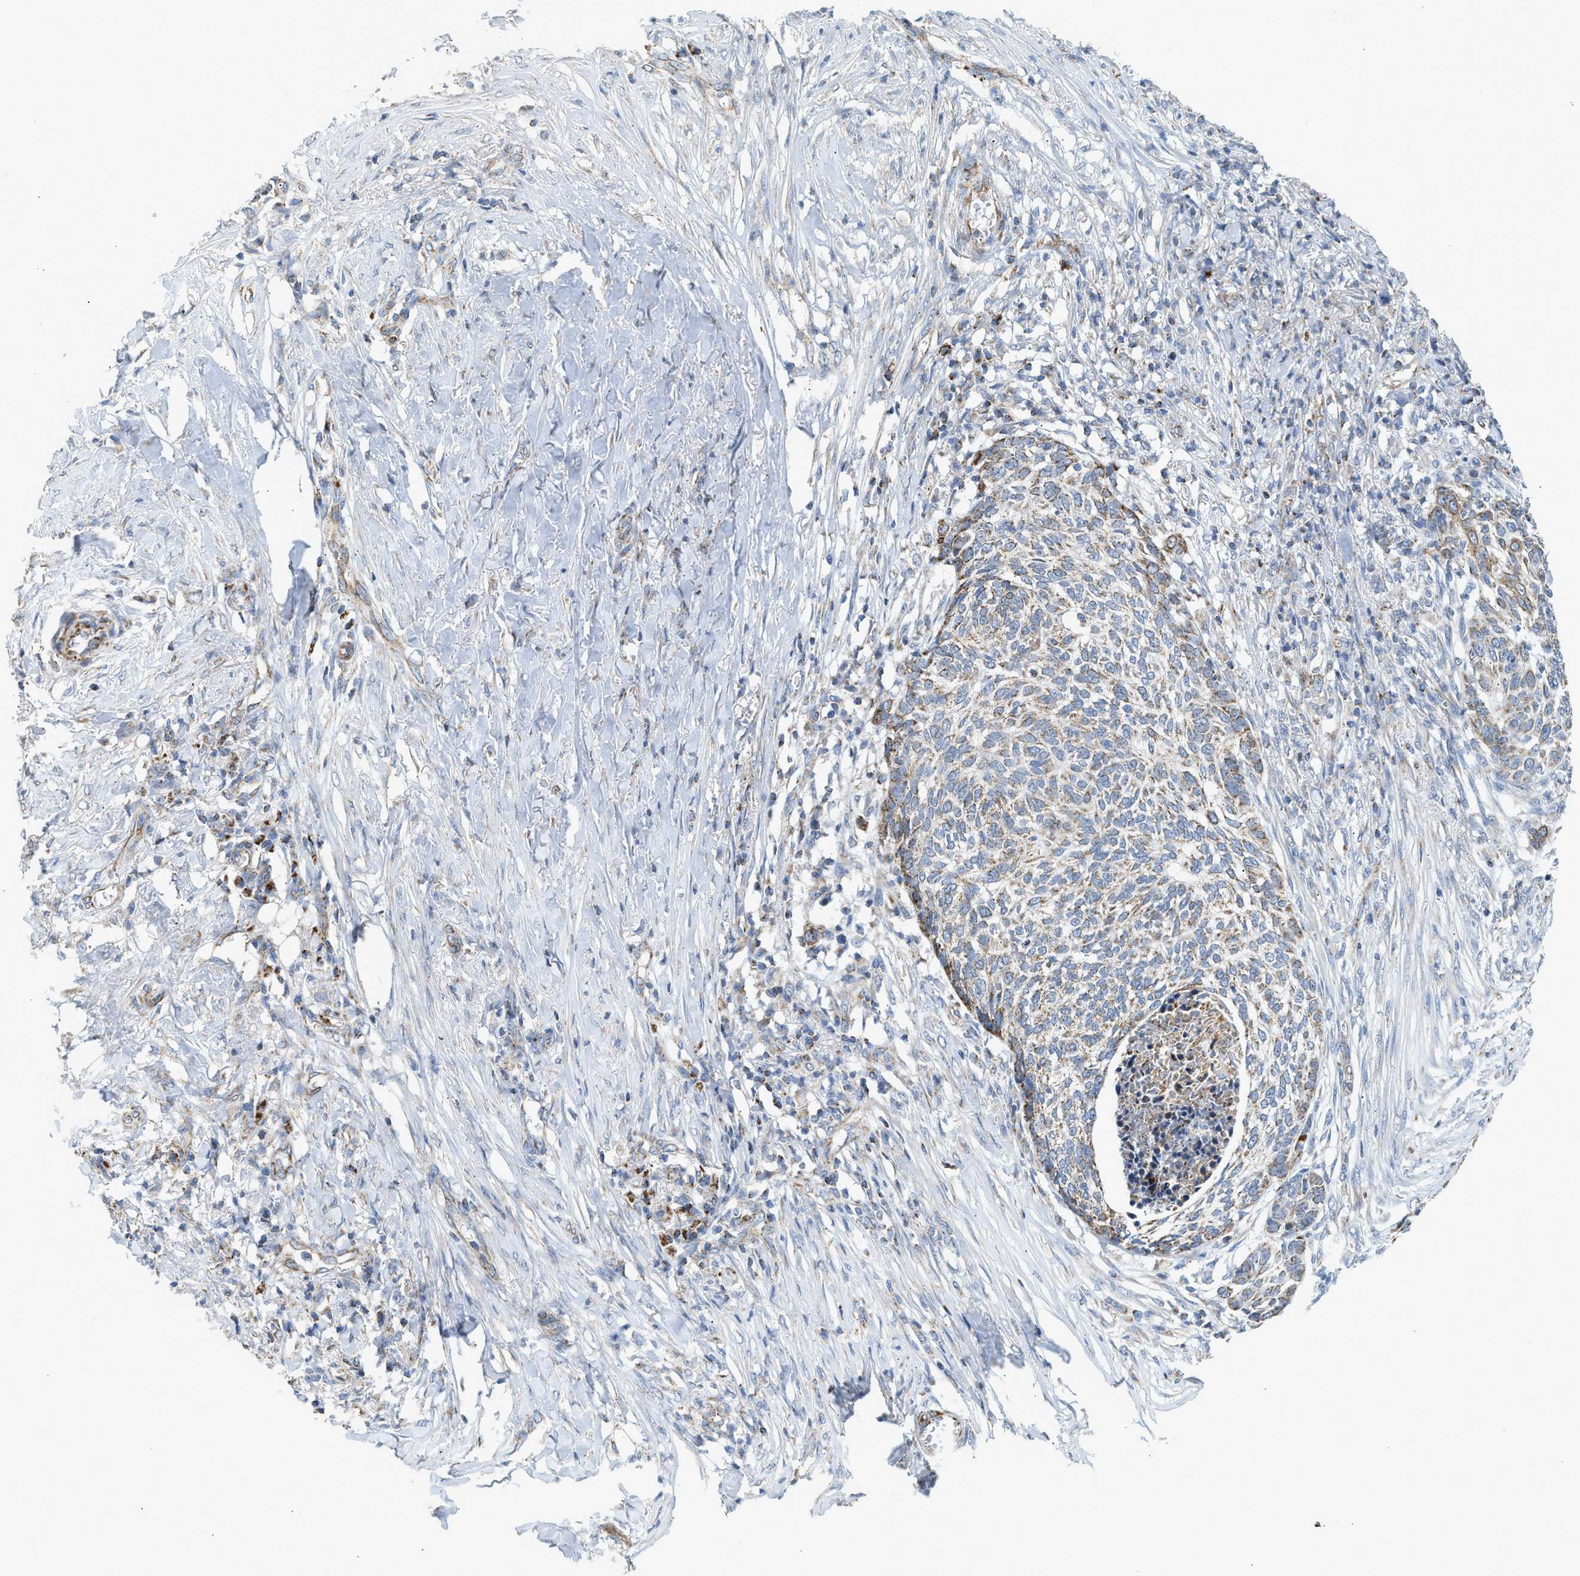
{"staining": {"intensity": "moderate", "quantity": "25%-75%", "location": "cytoplasmic/membranous"}, "tissue": "skin cancer", "cell_type": "Tumor cells", "image_type": "cancer", "snomed": [{"axis": "morphology", "description": "Basal cell carcinoma"}, {"axis": "topography", "description": "Skin"}], "caption": "Immunohistochemical staining of human skin cancer shows medium levels of moderate cytoplasmic/membranous positivity in approximately 25%-75% of tumor cells.", "gene": "GOT2", "patient": {"sex": "male", "age": 85}}